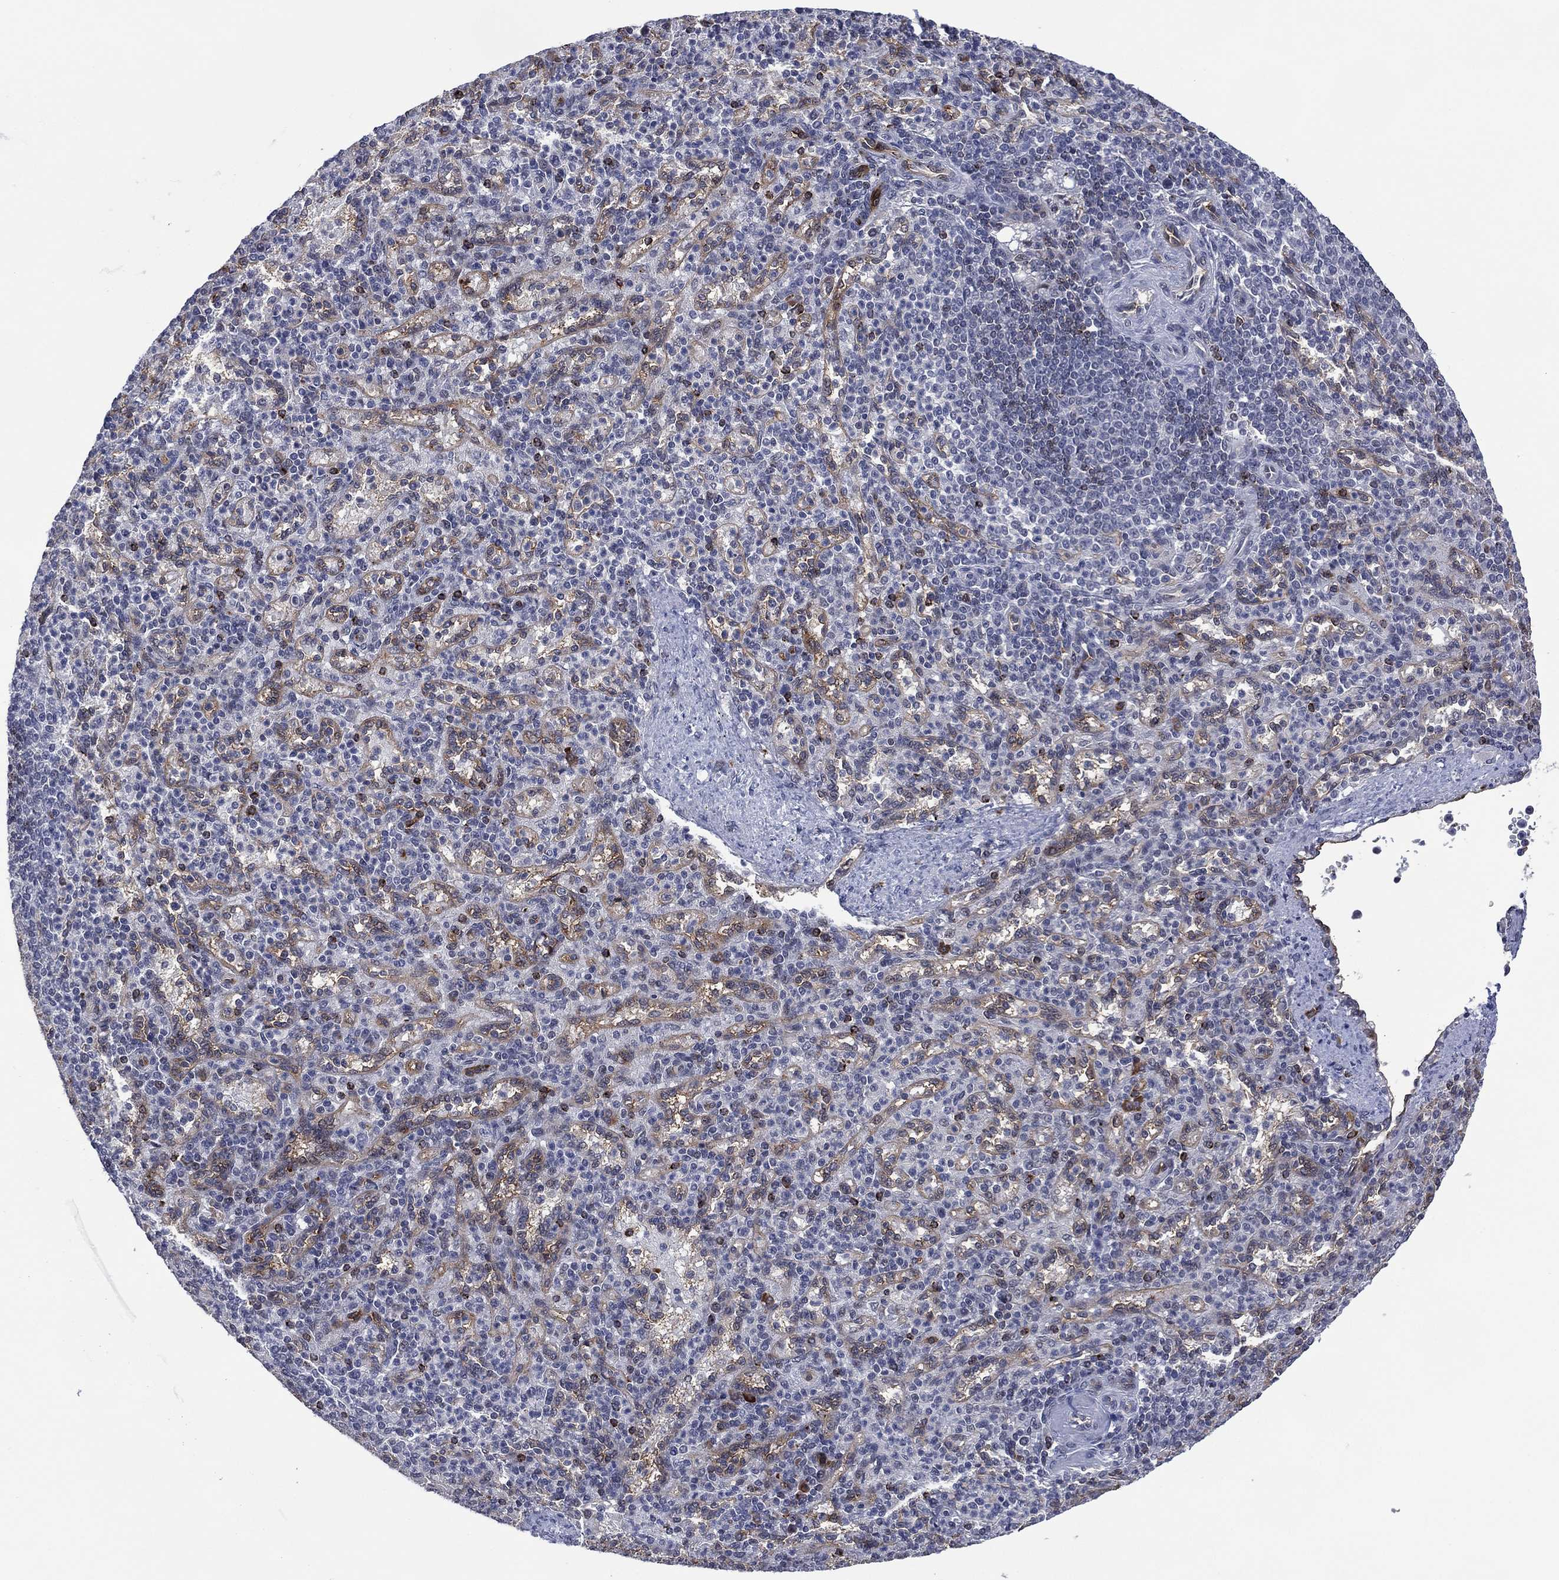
{"staining": {"intensity": "moderate", "quantity": "25%-75%", "location": "cytoplasmic/membranous"}, "tissue": "spleen", "cell_type": "Cells in red pulp", "image_type": "normal", "snomed": [{"axis": "morphology", "description": "Normal tissue, NOS"}, {"axis": "topography", "description": "Spleen"}], "caption": "This histopathology image demonstrates immunohistochemistry staining of unremarkable spleen, with medium moderate cytoplasmic/membranous positivity in approximately 25%-75% of cells in red pulp.", "gene": "DPP4", "patient": {"sex": "female", "age": 74}}